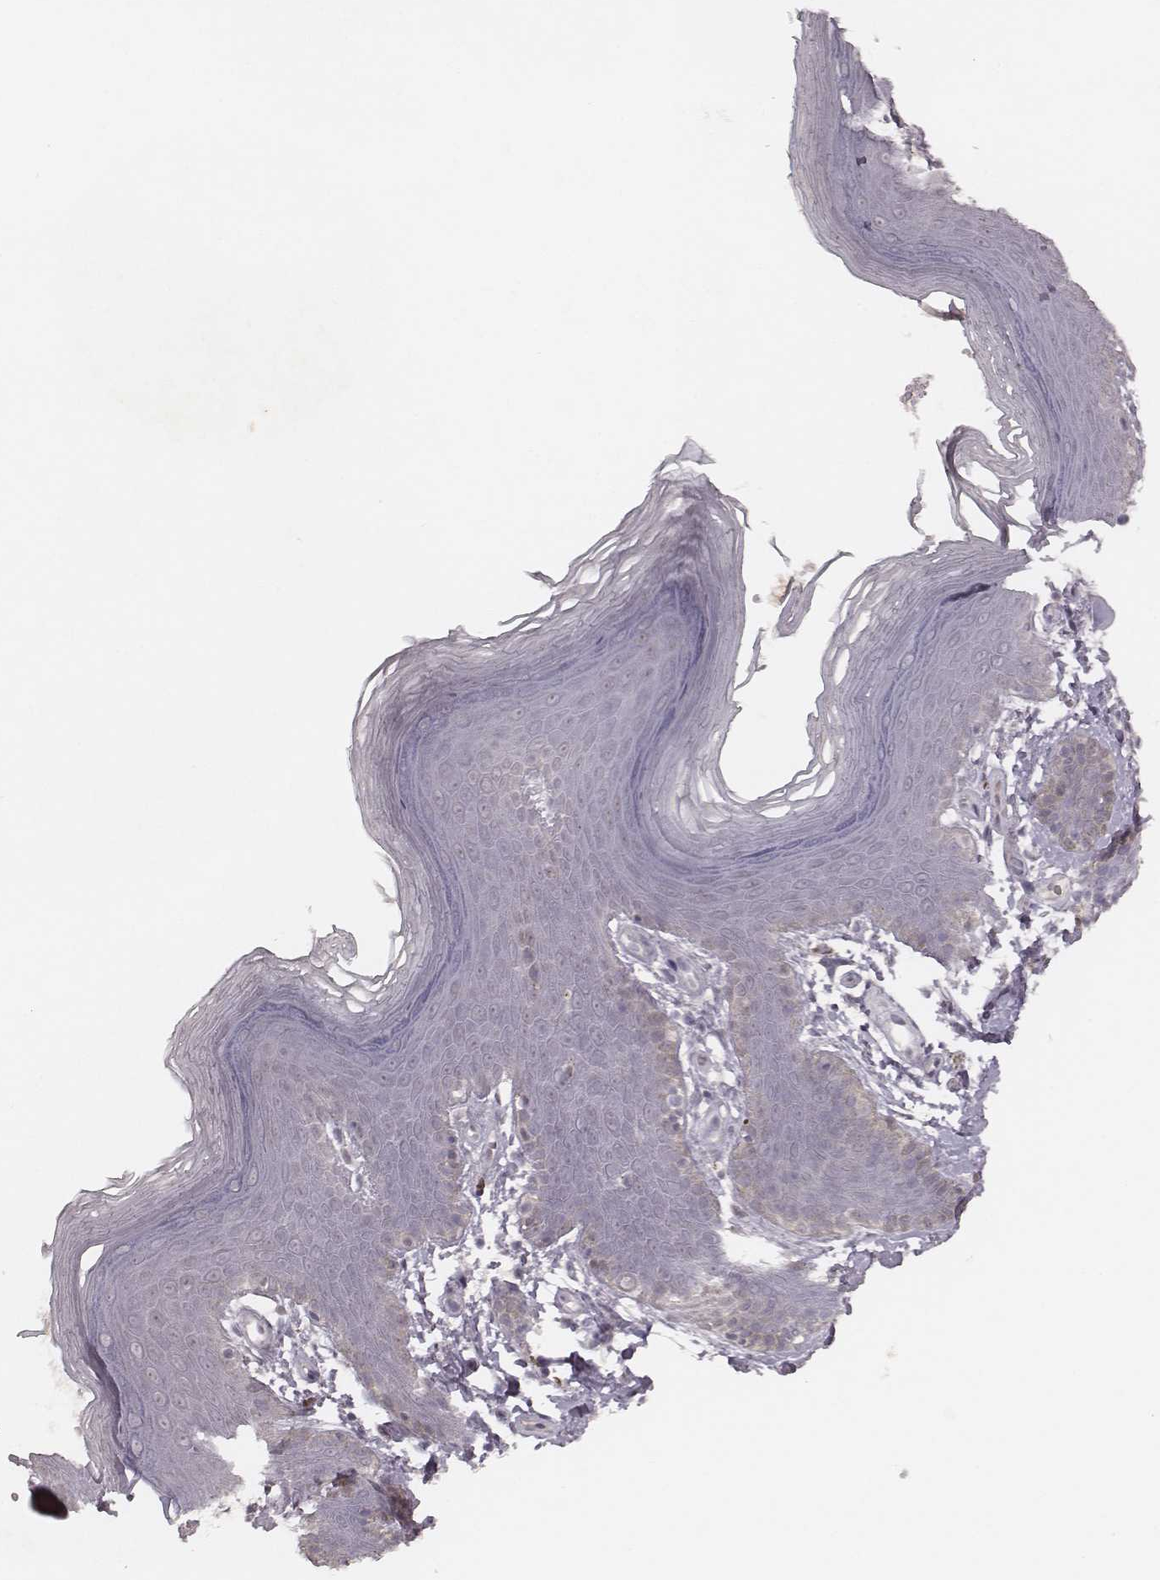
{"staining": {"intensity": "negative", "quantity": "none", "location": "none"}, "tissue": "skin", "cell_type": "Epidermal cells", "image_type": "normal", "snomed": [{"axis": "morphology", "description": "Normal tissue, NOS"}, {"axis": "topography", "description": "Anal"}], "caption": "Histopathology image shows no protein expression in epidermal cells of normal skin. The staining was performed using DAB to visualize the protein expression in brown, while the nuclei were stained in blue with hematoxylin (Magnification: 20x).", "gene": "FAM13B", "patient": {"sex": "male", "age": 53}}